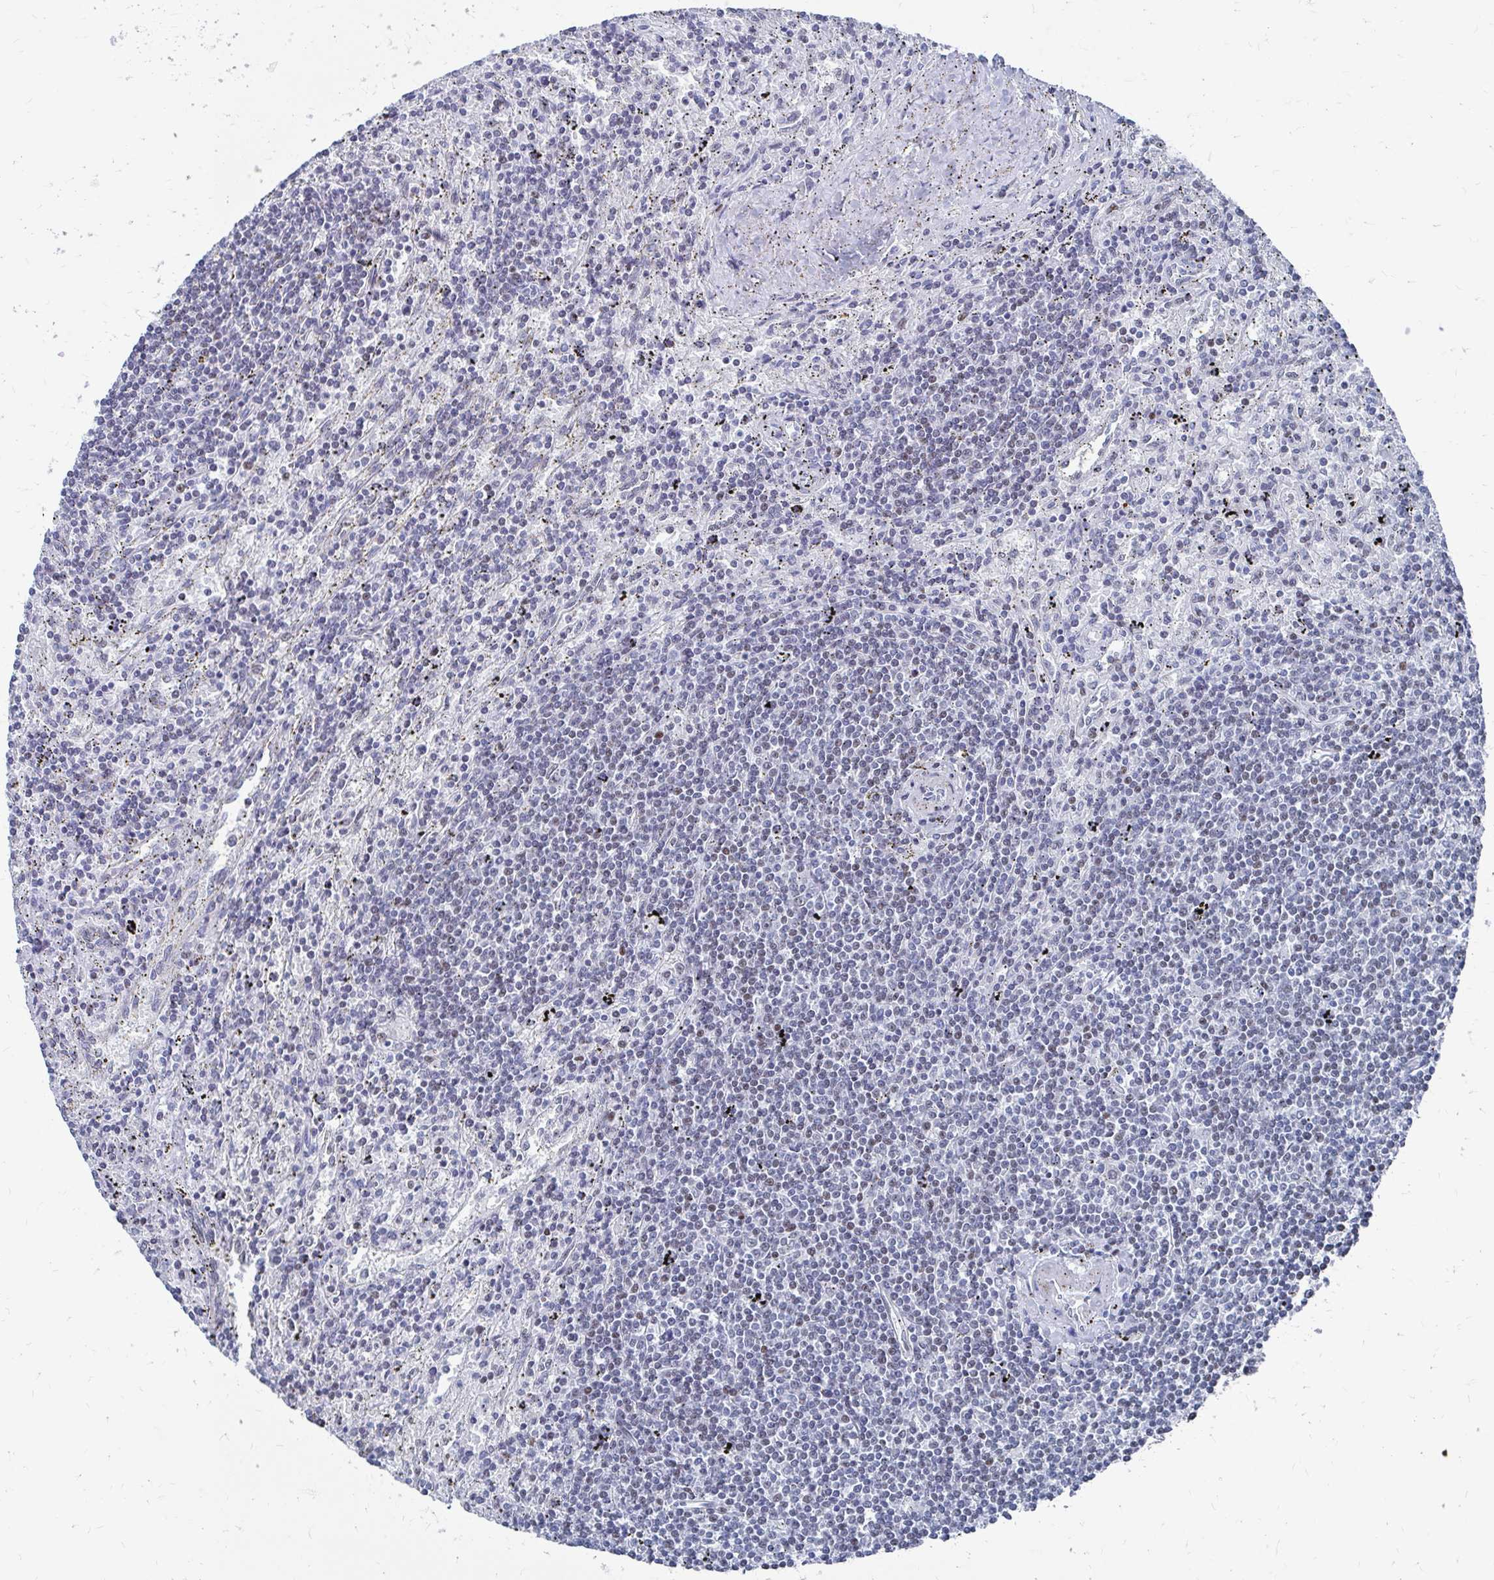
{"staining": {"intensity": "negative", "quantity": "none", "location": "none"}, "tissue": "lymphoma", "cell_type": "Tumor cells", "image_type": "cancer", "snomed": [{"axis": "morphology", "description": "Malignant lymphoma, non-Hodgkin's type, Low grade"}, {"axis": "topography", "description": "Spleen"}], "caption": "Immunohistochemical staining of lymphoma shows no significant staining in tumor cells.", "gene": "CDIN1", "patient": {"sex": "male", "age": 76}}